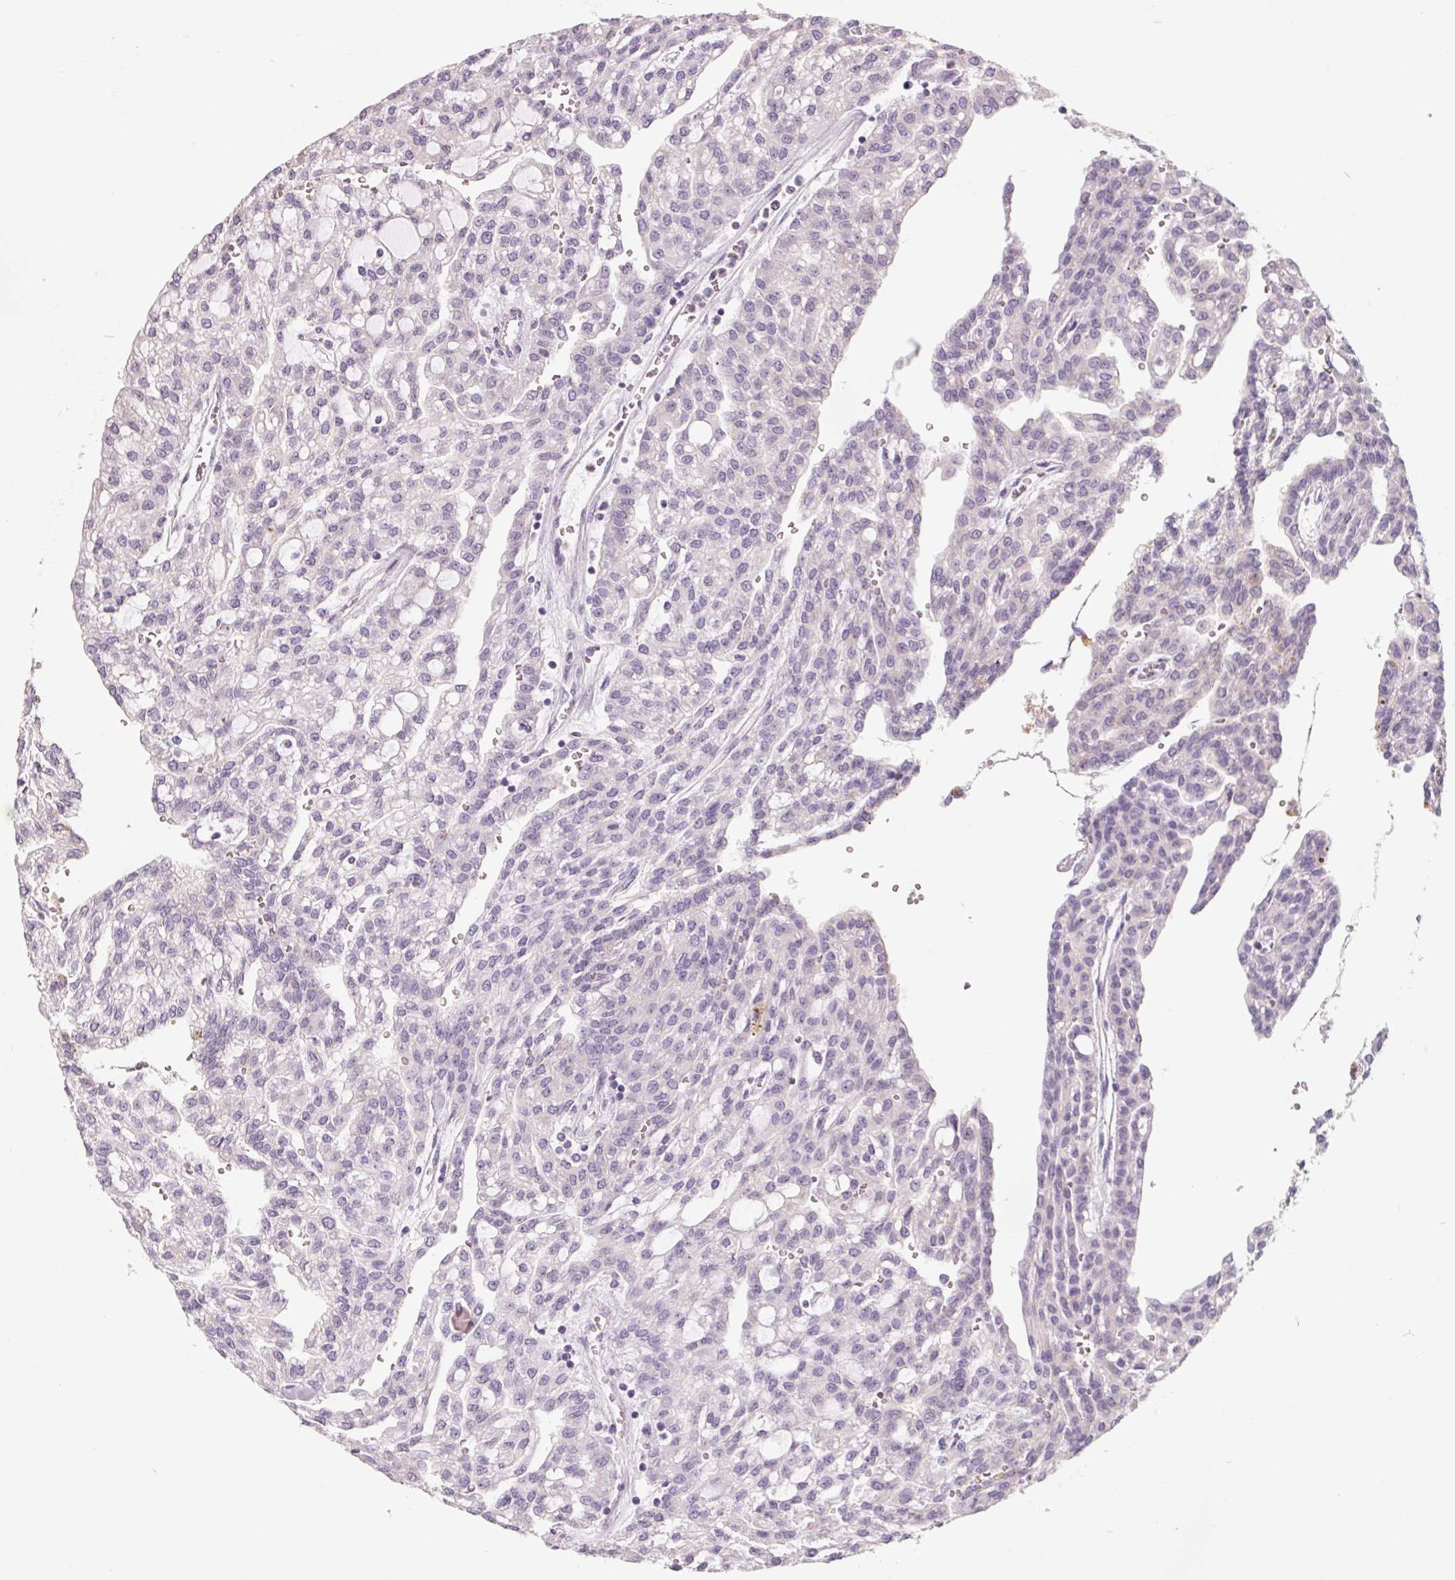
{"staining": {"intensity": "negative", "quantity": "none", "location": "none"}, "tissue": "renal cancer", "cell_type": "Tumor cells", "image_type": "cancer", "snomed": [{"axis": "morphology", "description": "Adenocarcinoma, NOS"}, {"axis": "topography", "description": "Kidney"}], "caption": "The immunohistochemistry photomicrograph has no significant positivity in tumor cells of renal cancer tissue.", "gene": "FTCD", "patient": {"sex": "male", "age": 63}}